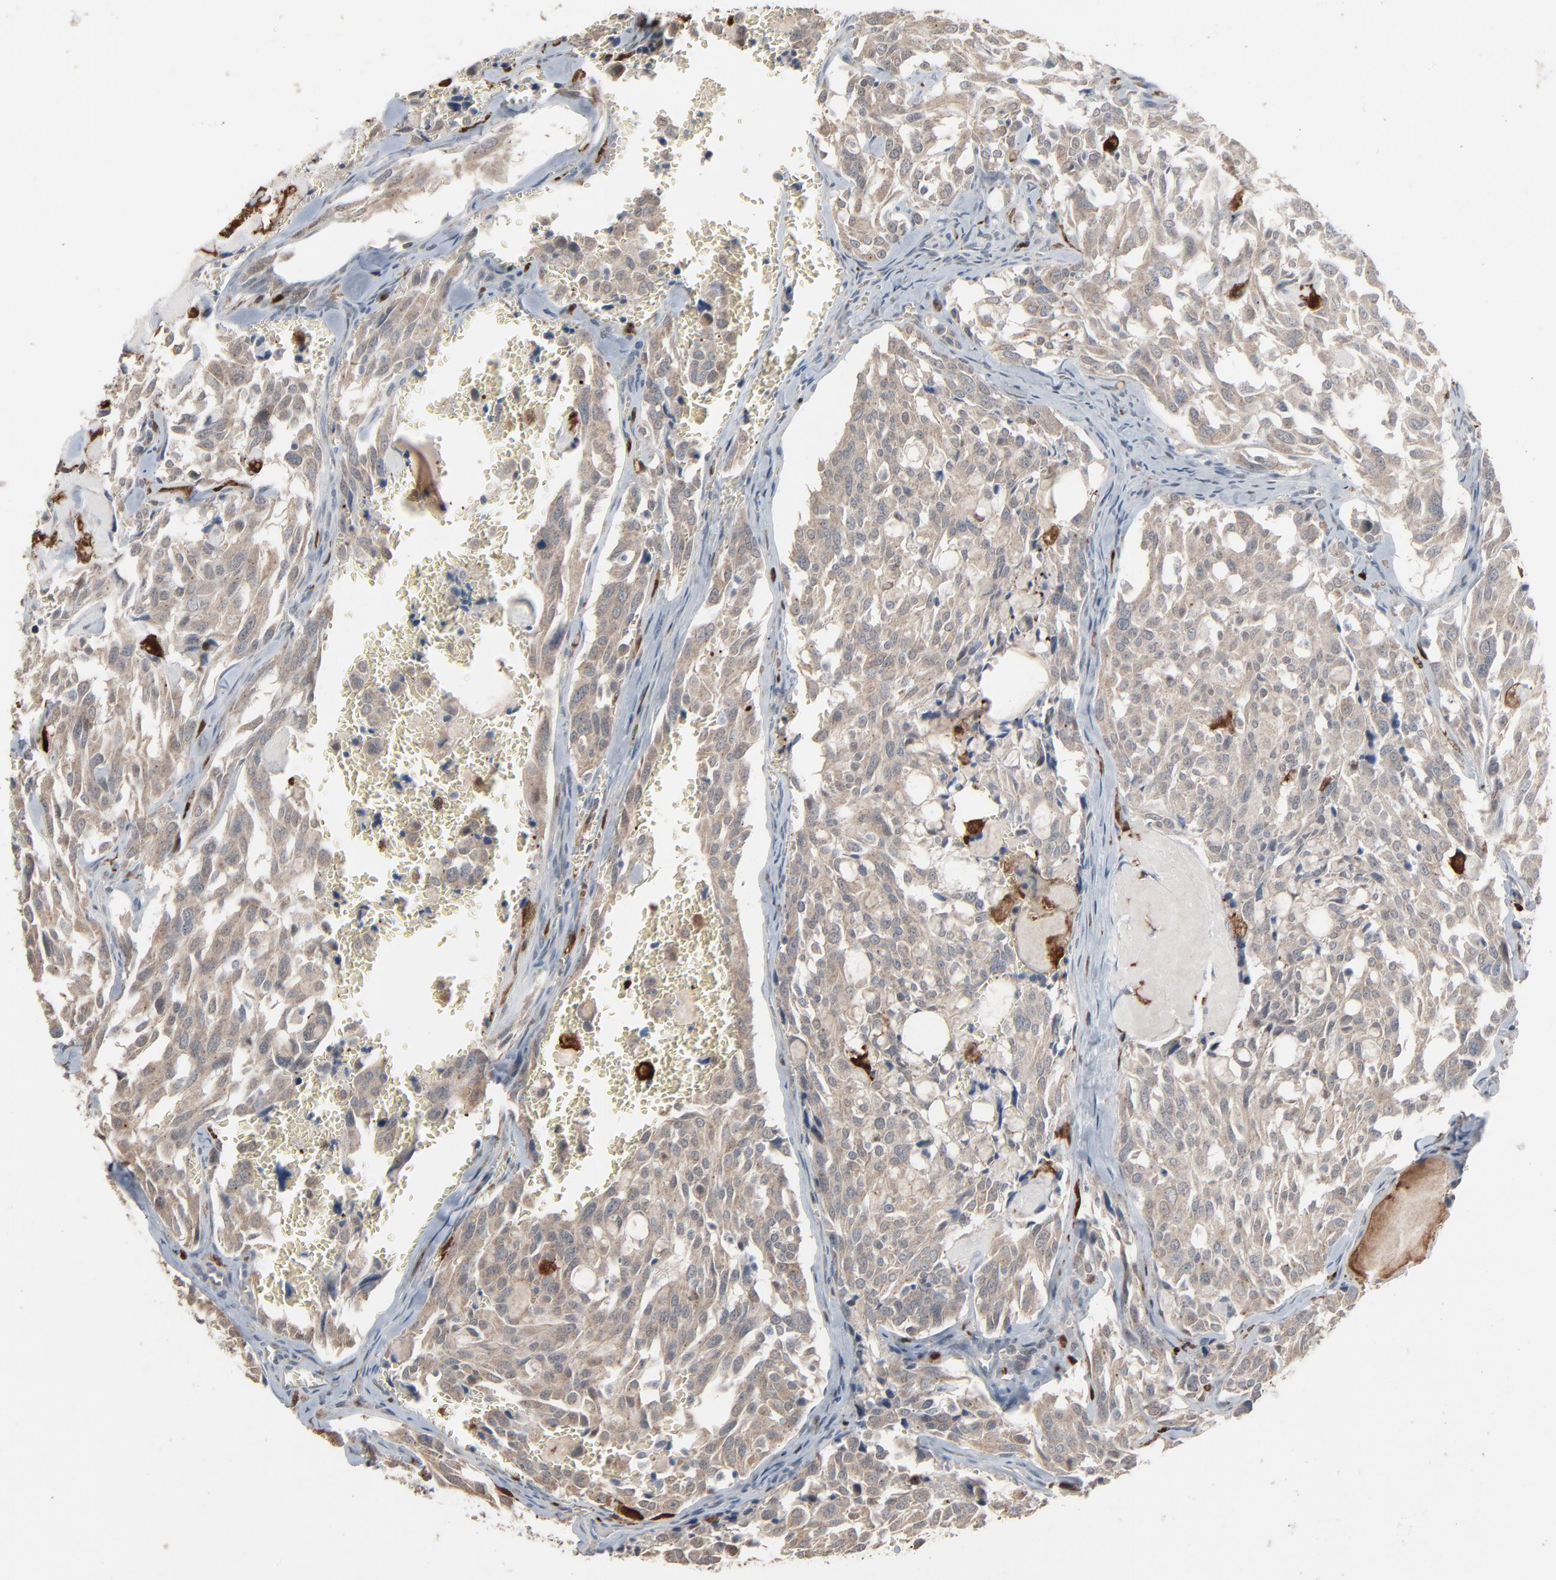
{"staining": {"intensity": "weak", "quantity": ">75%", "location": "cytoplasmic/membranous"}, "tissue": "thyroid cancer", "cell_type": "Tumor cells", "image_type": "cancer", "snomed": [{"axis": "morphology", "description": "Carcinoma, NOS"}, {"axis": "morphology", "description": "Carcinoid, malignant, NOS"}, {"axis": "topography", "description": "Thyroid gland"}], "caption": "IHC of carcinoma (thyroid) displays low levels of weak cytoplasmic/membranous positivity in approximately >75% of tumor cells.", "gene": "DOCK8", "patient": {"sex": "male", "age": 33}}